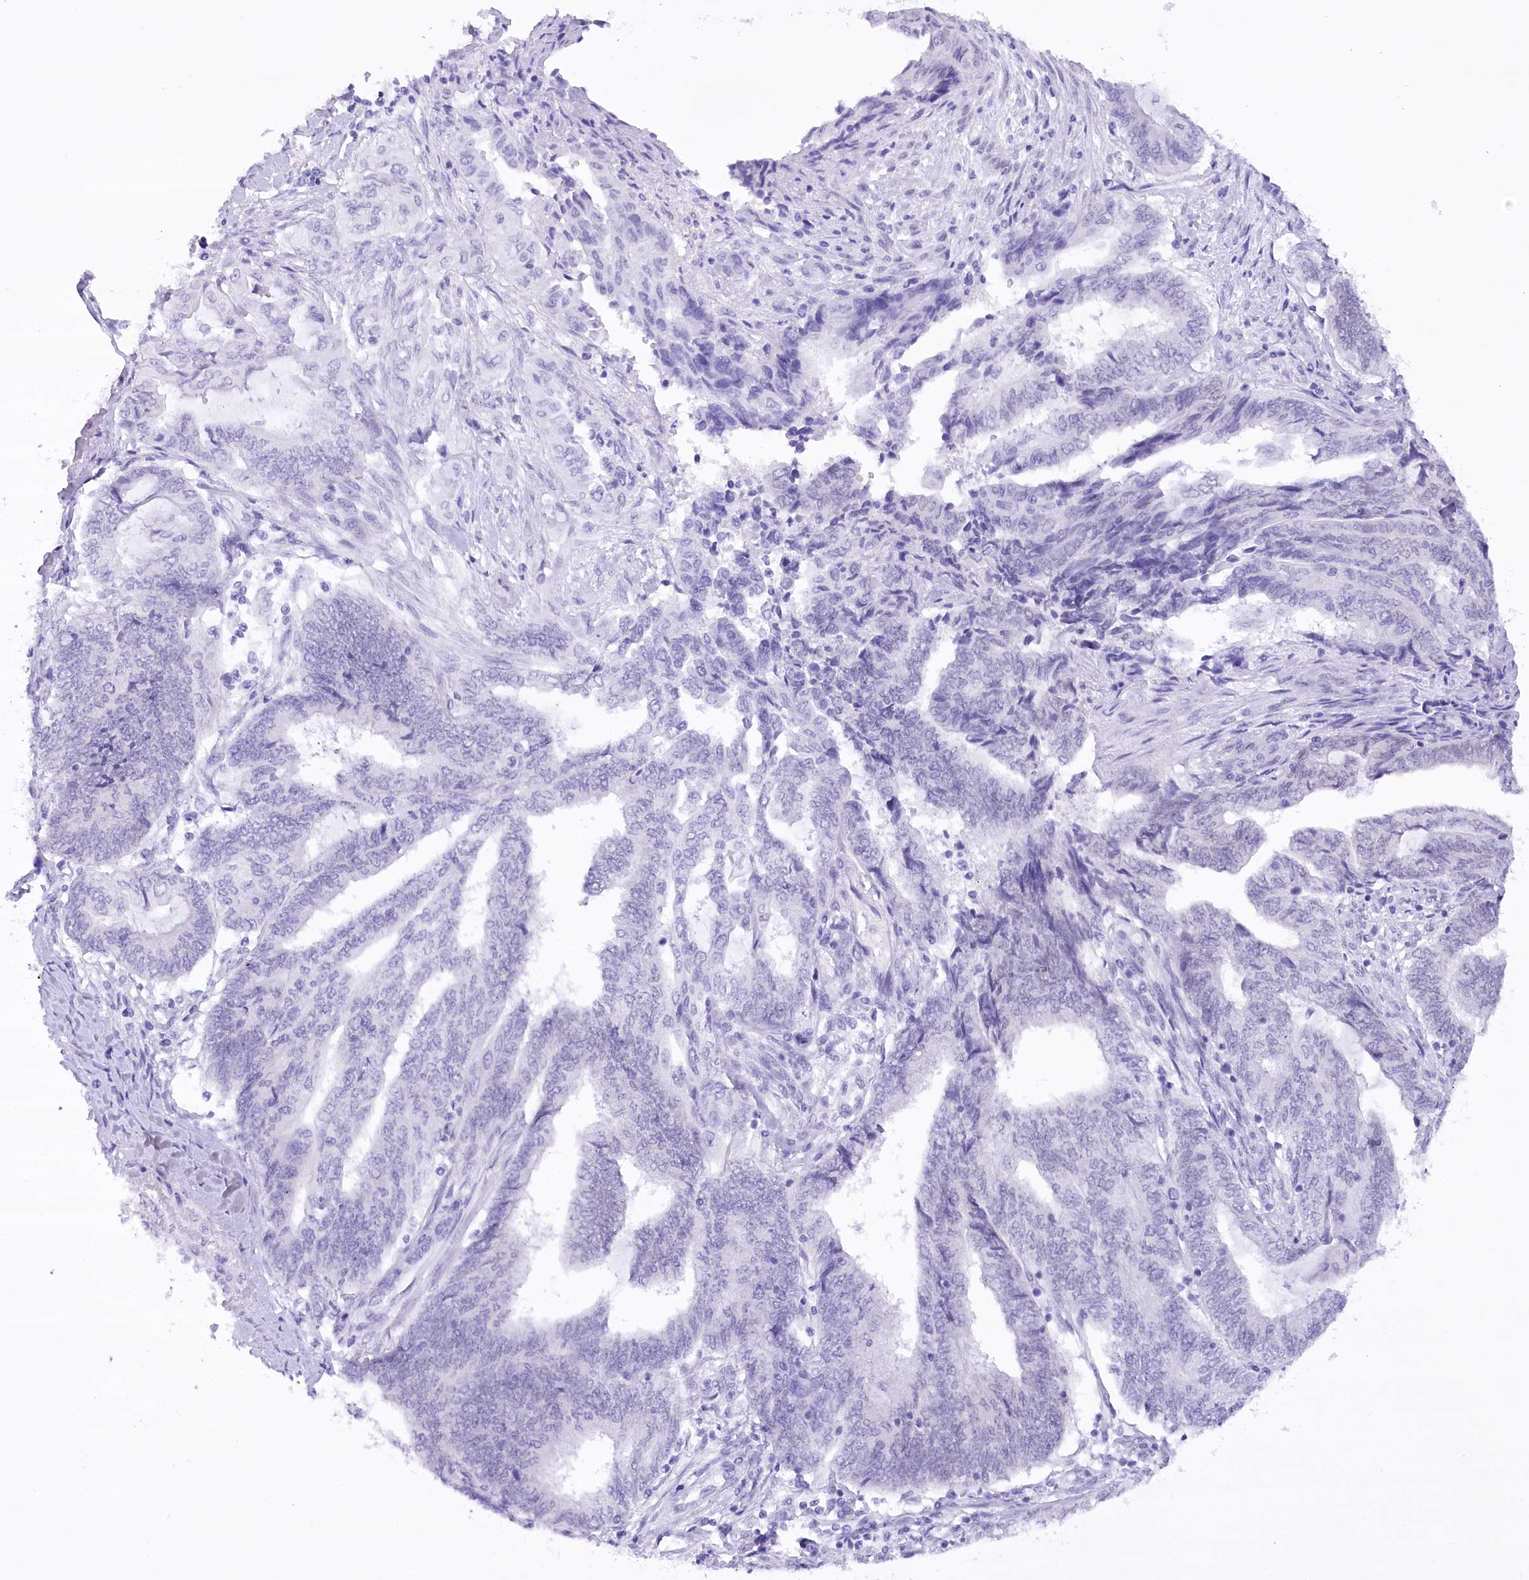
{"staining": {"intensity": "negative", "quantity": "none", "location": "none"}, "tissue": "endometrial cancer", "cell_type": "Tumor cells", "image_type": "cancer", "snomed": [{"axis": "morphology", "description": "Adenocarcinoma, NOS"}, {"axis": "topography", "description": "Uterus"}, {"axis": "topography", "description": "Endometrium"}], "caption": "An IHC image of endometrial cancer is shown. There is no staining in tumor cells of endometrial cancer.", "gene": "HNRNPA0", "patient": {"sex": "female", "age": 70}}